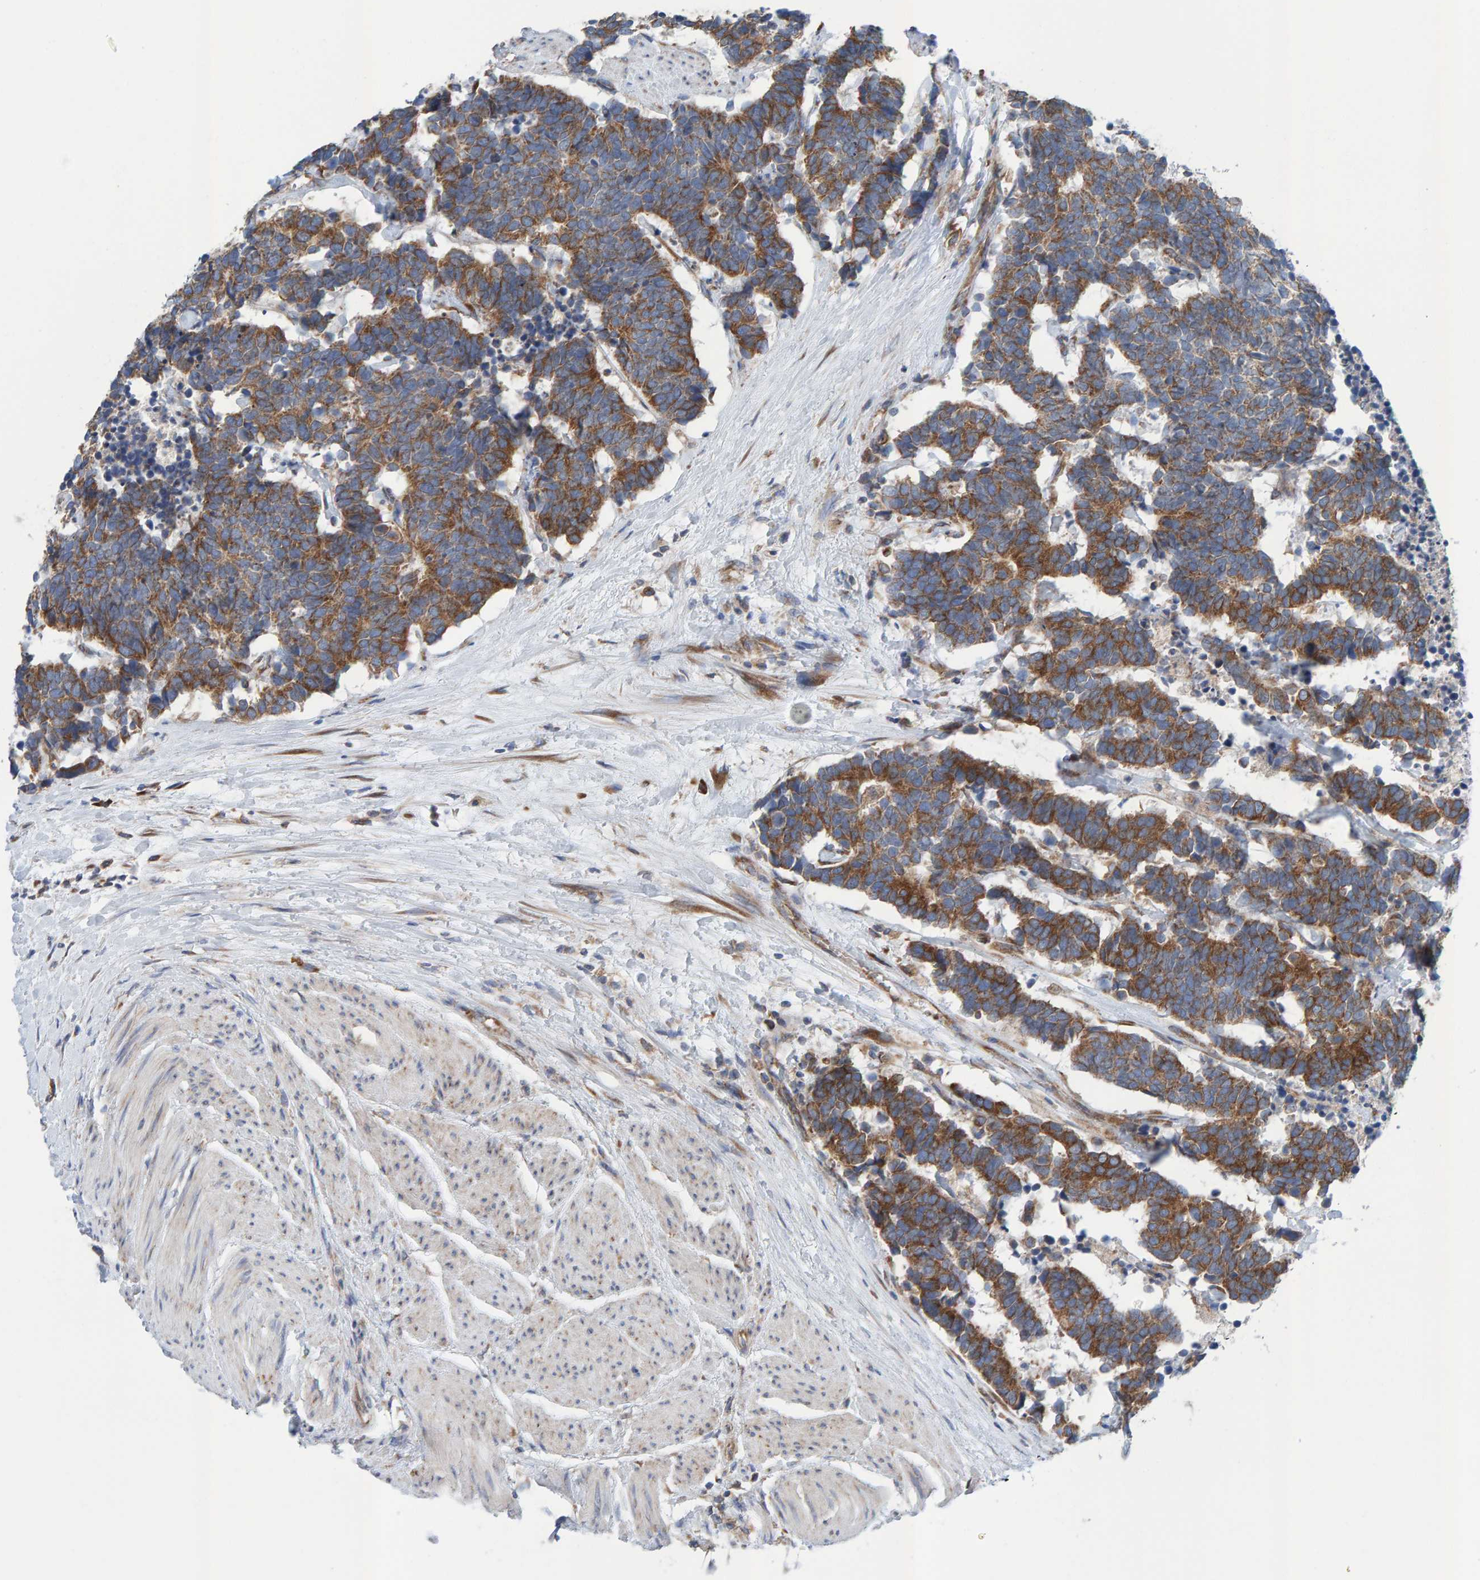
{"staining": {"intensity": "moderate", "quantity": ">75%", "location": "cytoplasmic/membranous"}, "tissue": "carcinoid", "cell_type": "Tumor cells", "image_type": "cancer", "snomed": [{"axis": "morphology", "description": "Carcinoma, NOS"}, {"axis": "morphology", "description": "Carcinoid, malignant, NOS"}, {"axis": "topography", "description": "Urinary bladder"}], "caption": "Moderate cytoplasmic/membranous staining for a protein is present in about >75% of tumor cells of carcinoid using IHC.", "gene": "CDK5RAP3", "patient": {"sex": "male", "age": 57}}